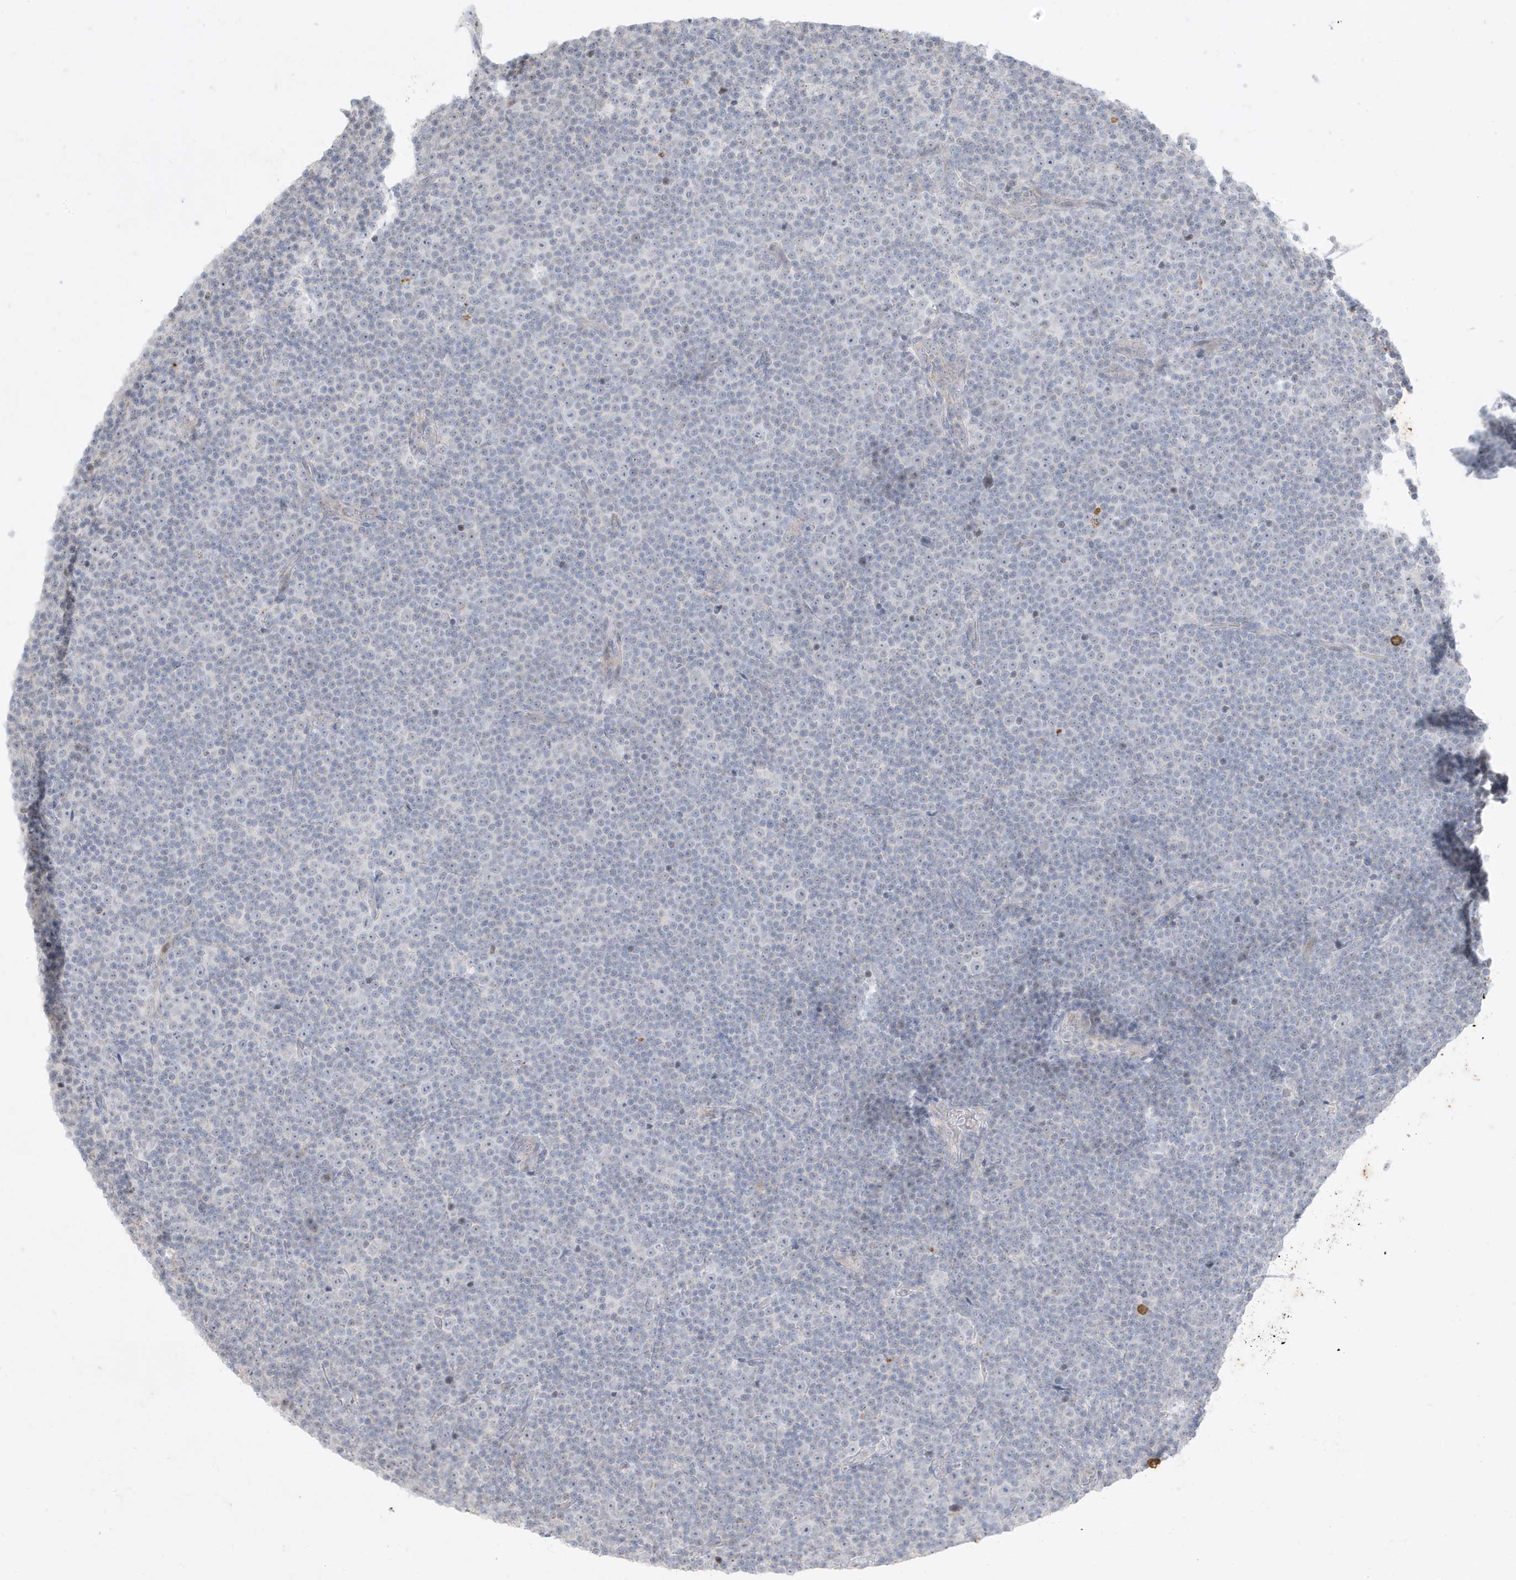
{"staining": {"intensity": "negative", "quantity": "none", "location": "none"}, "tissue": "lymphoma", "cell_type": "Tumor cells", "image_type": "cancer", "snomed": [{"axis": "morphology", "description": "Malignant lymphoma, non-Hodgkin's type, Low grade"}, {"axis": "topography", "description": "Lymph node"}], "caption": "Immunohistochemistry (IHC) of human lymphoma shows no staining in tumor cells.", "gene": "FNDC1", "patient": {"sex": "female", "age": 67}}